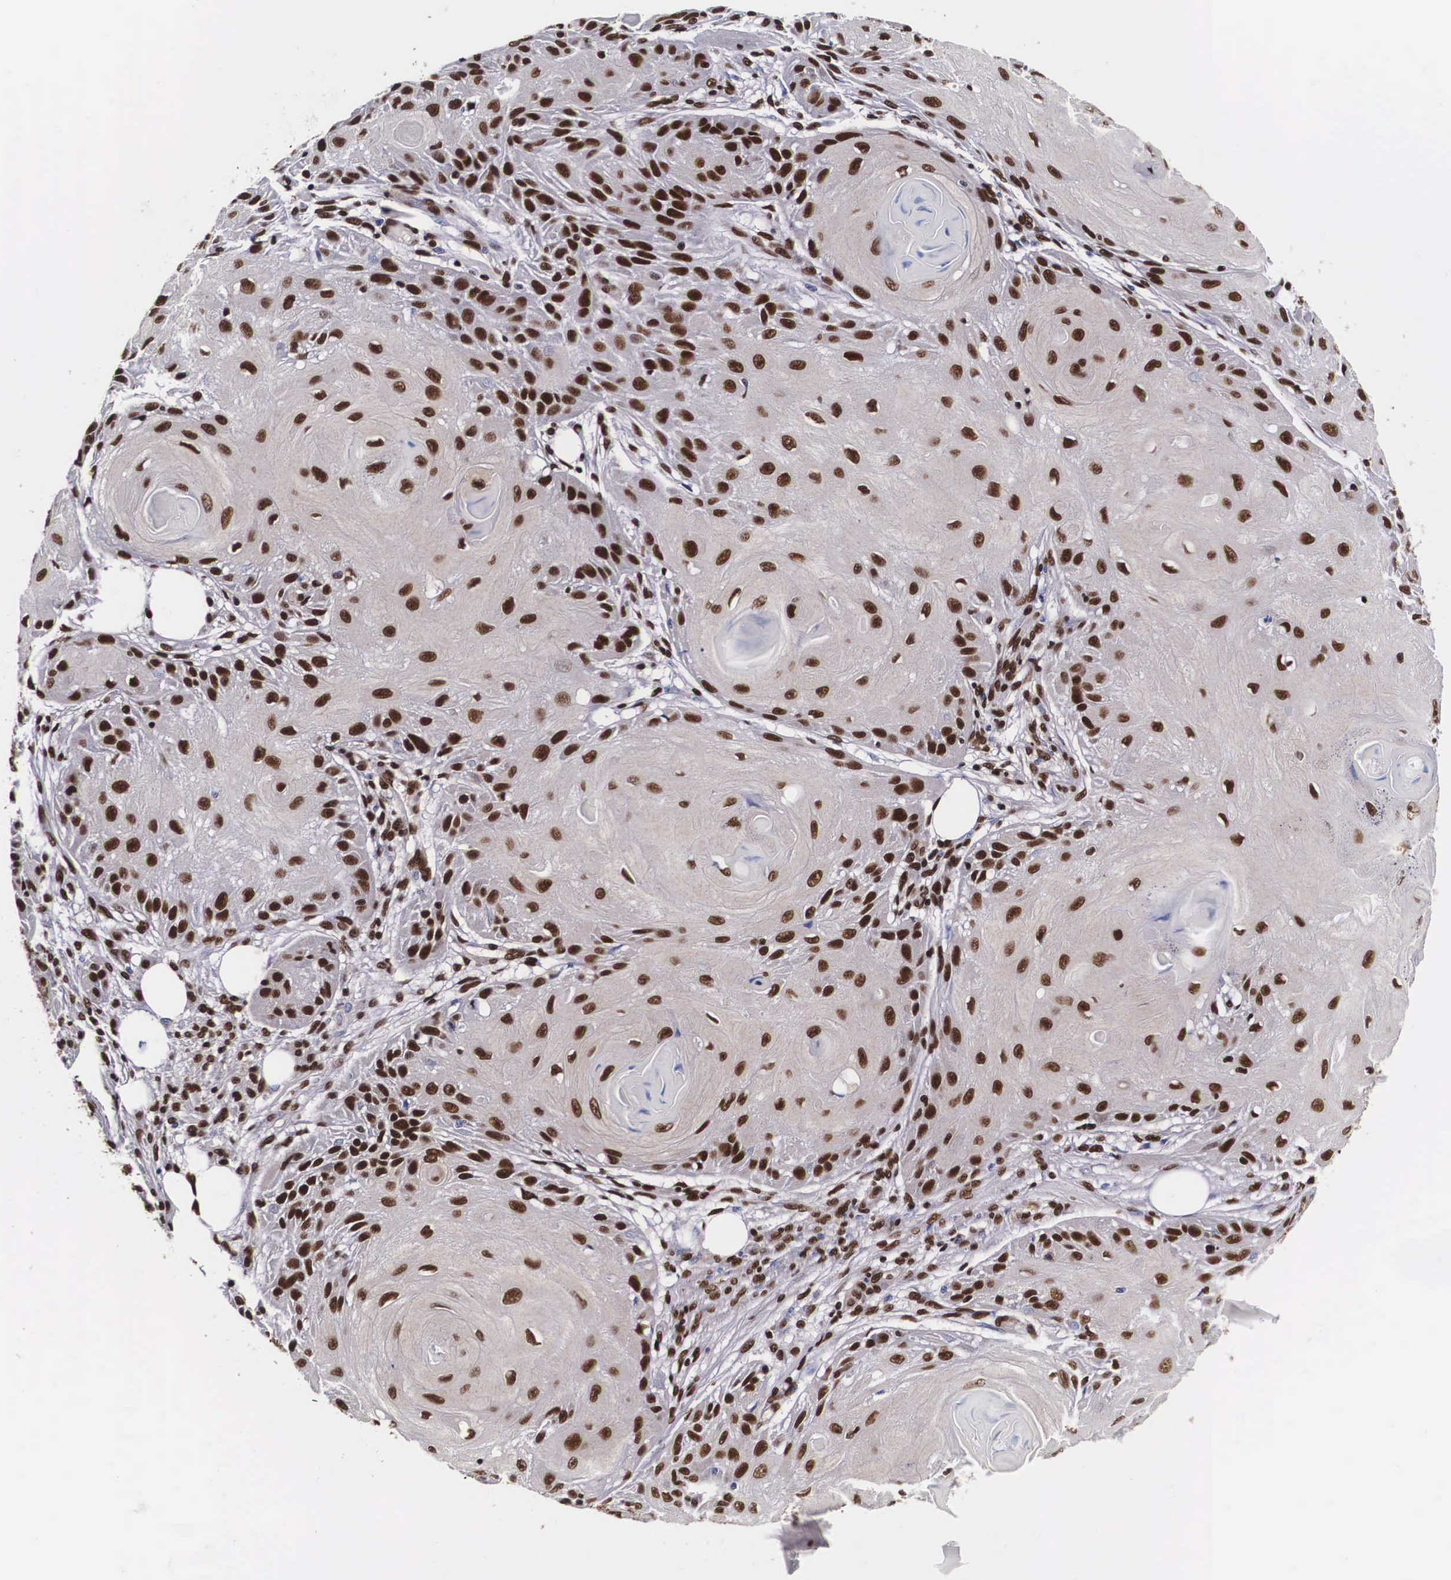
{"staining": {"intensity": "strong", "quantity": ">75%", "location": "nuclear"}, "tissue": "skin cancer", "cell_type": "Tumor cells", "image_type": "cancer", "snomed": [{"axis": "morphology", "description": "Squamous cell carcinoma, NOS"}, {"axis": "topography", "description": "Skin"}], "caption": "Immunohistochemical staining of human skin cancer displays high levels of strong nuclear protein positivity in approximately >75% of tumor cells.", "gene": "PABPN1", "patient": {"sex": "female", "age": 88}}